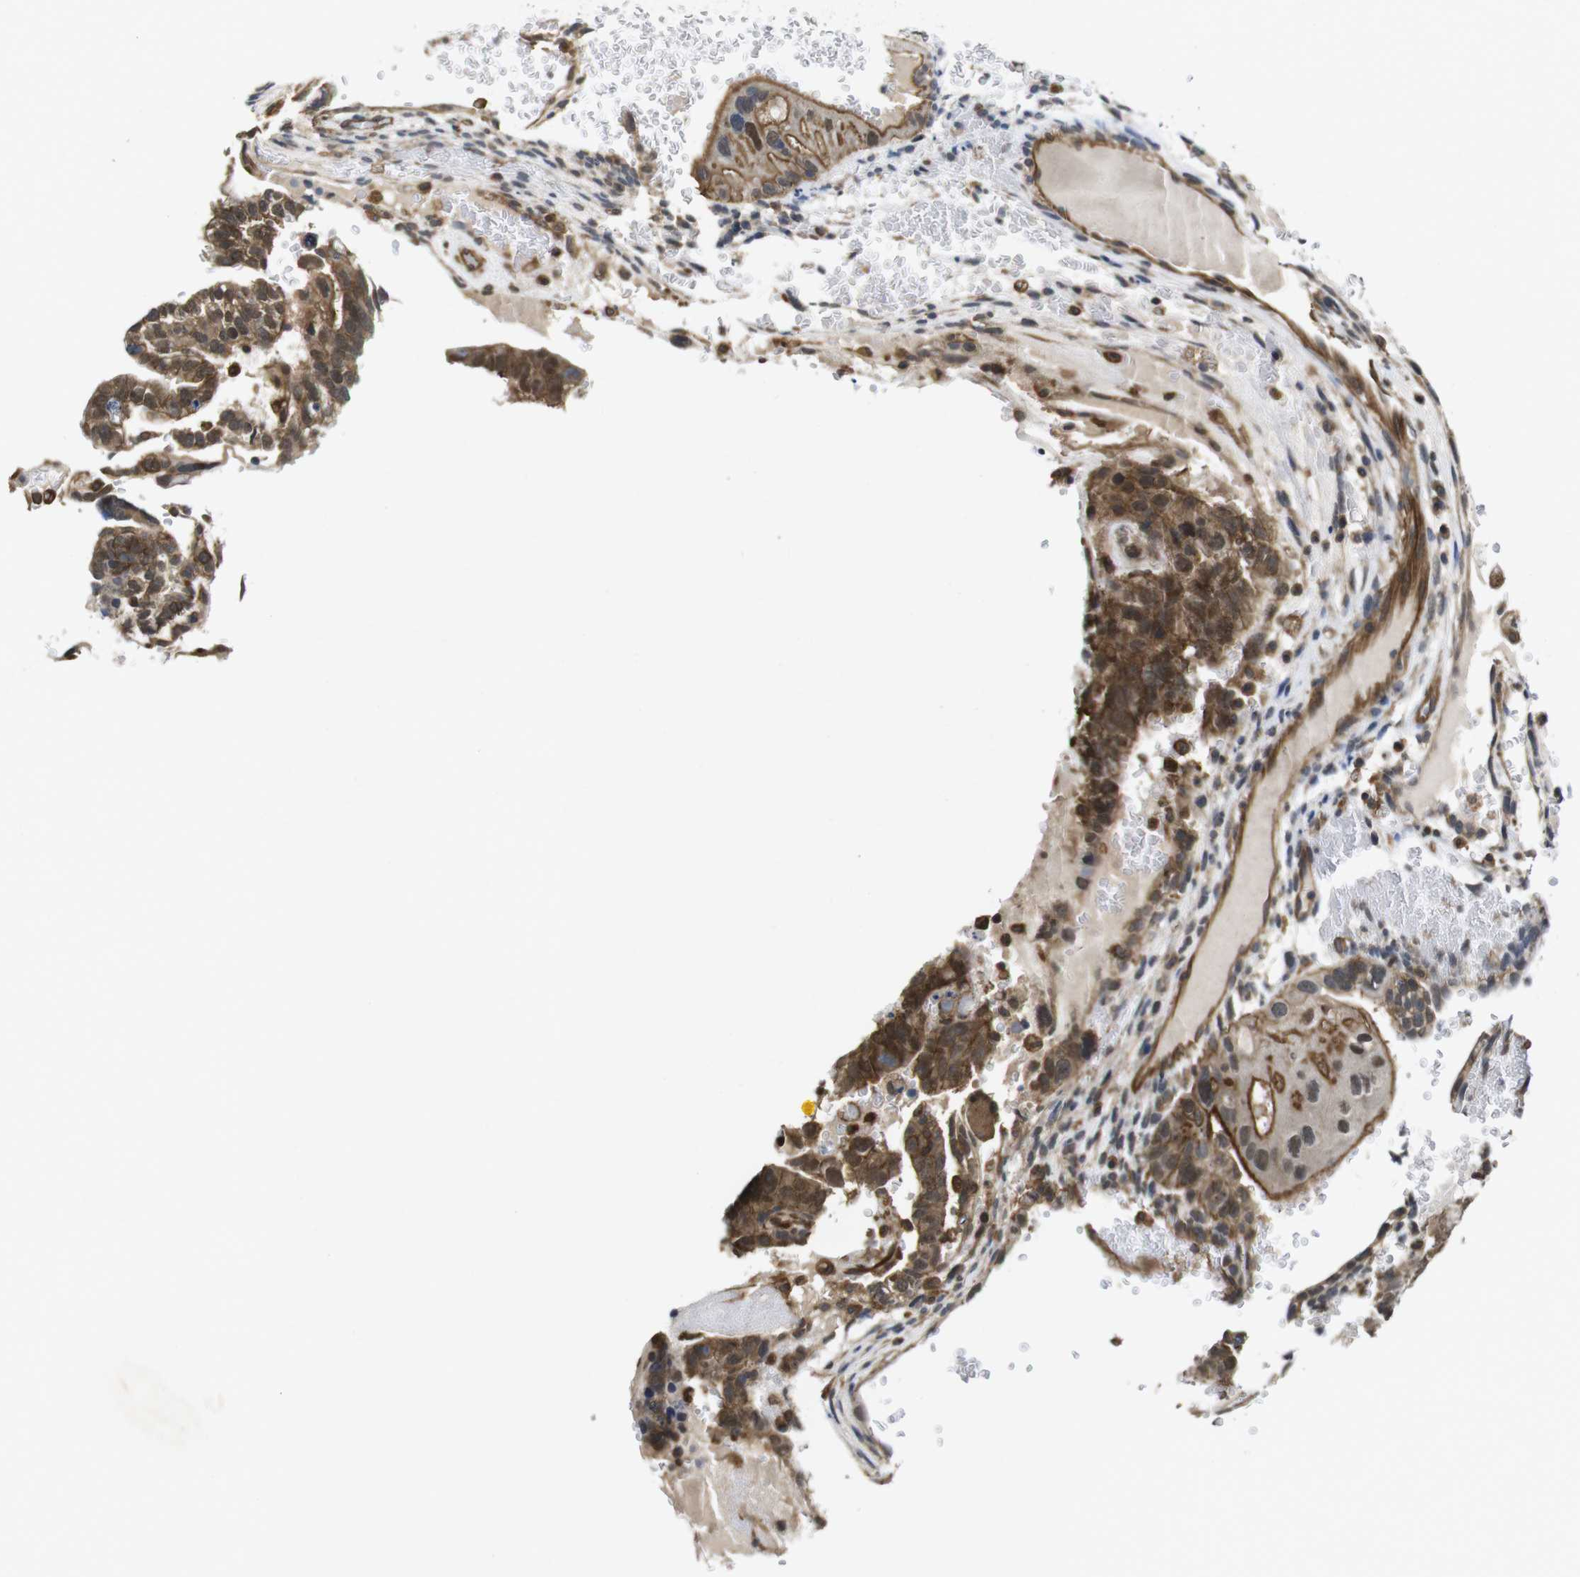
{"staining": {"intensity": "moderate", "quantity": ">75%", "location": "cytoplasmic/membranous"}, "tissue": "testis cancer", "cell_type": "Tumor cells", "image_type": "cancer", "snomed": [{"axis": "morphology", "description": "Seminoma, NOS"}, {"axis": "morphology", "description": "Carcinoma, Embryonal, NOS"}, {"axis": "topography", "description": "Testis"}], "caption": "An image showing moderate cytoplasmic/membranous staining in about >75% of tumor cells in testis seminoma, as visualized by brown immunohistochemical staining.", "gene": "ZDHHC5", "patient": {"sex": "male", "age": 52}}